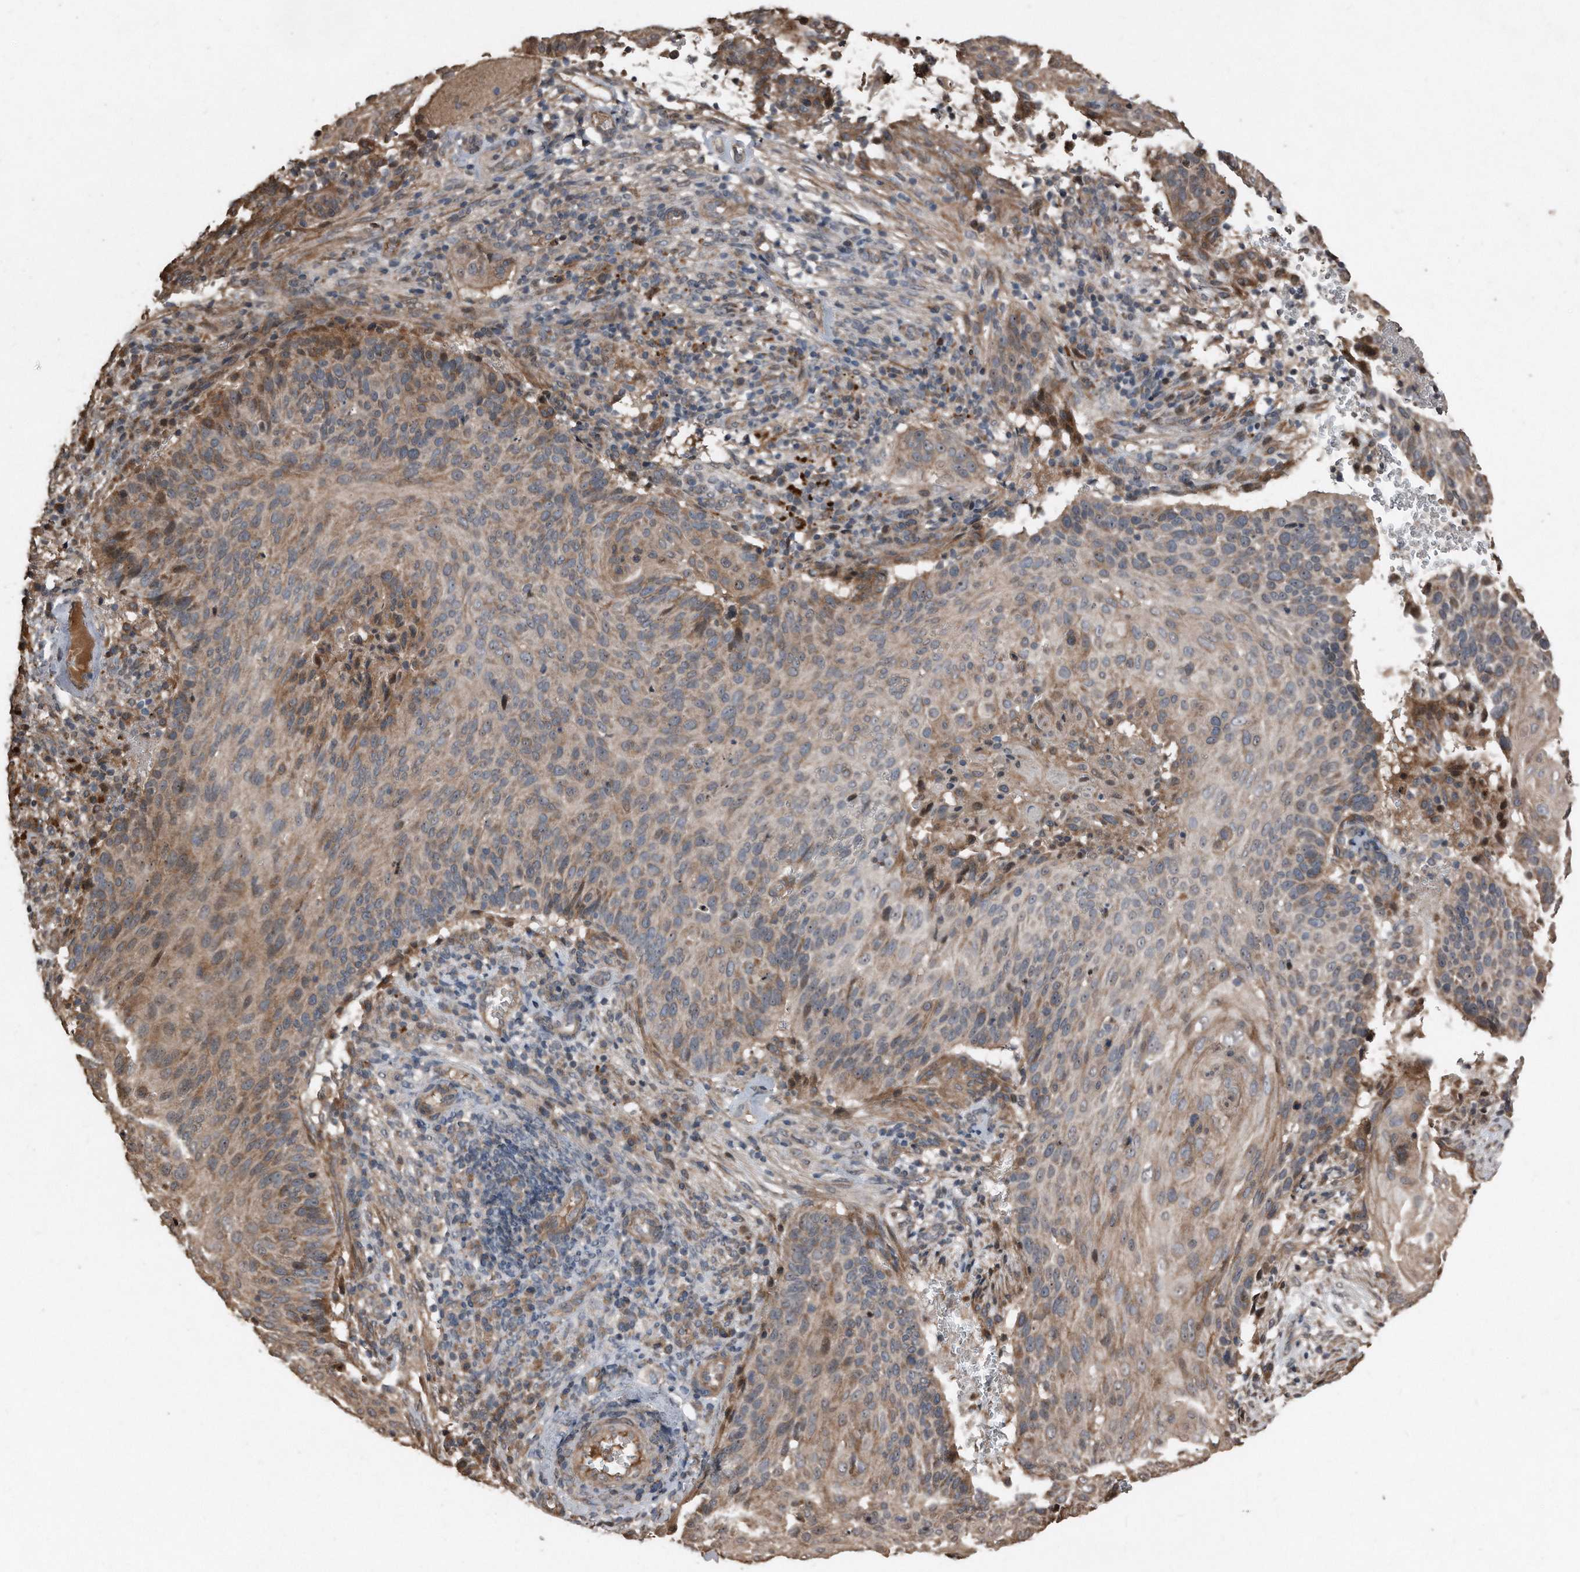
{"staining": {"intensity": "moderate", "quantity": "25%-75%", "location": "cytoplasmic/membranous"}, "tissue": "cervical cancer", "cell_type": "Tumor cells", "image_type": "cancer", "snomed": [{"axis": "morphology", "description": "Squamous cell carcinoma, NOS"}, {"axis": "topography", "description": "Cervix"}], "caption": "Brown immunohistochemical staining in squamous cell carcinoma (cervical) reveals moderate cytoplasmic/membranous positivity in approximately 25%-75% of tumor cells.", "gene": "ANKRD10", "patient": {"sex": "female", "age": 74}}